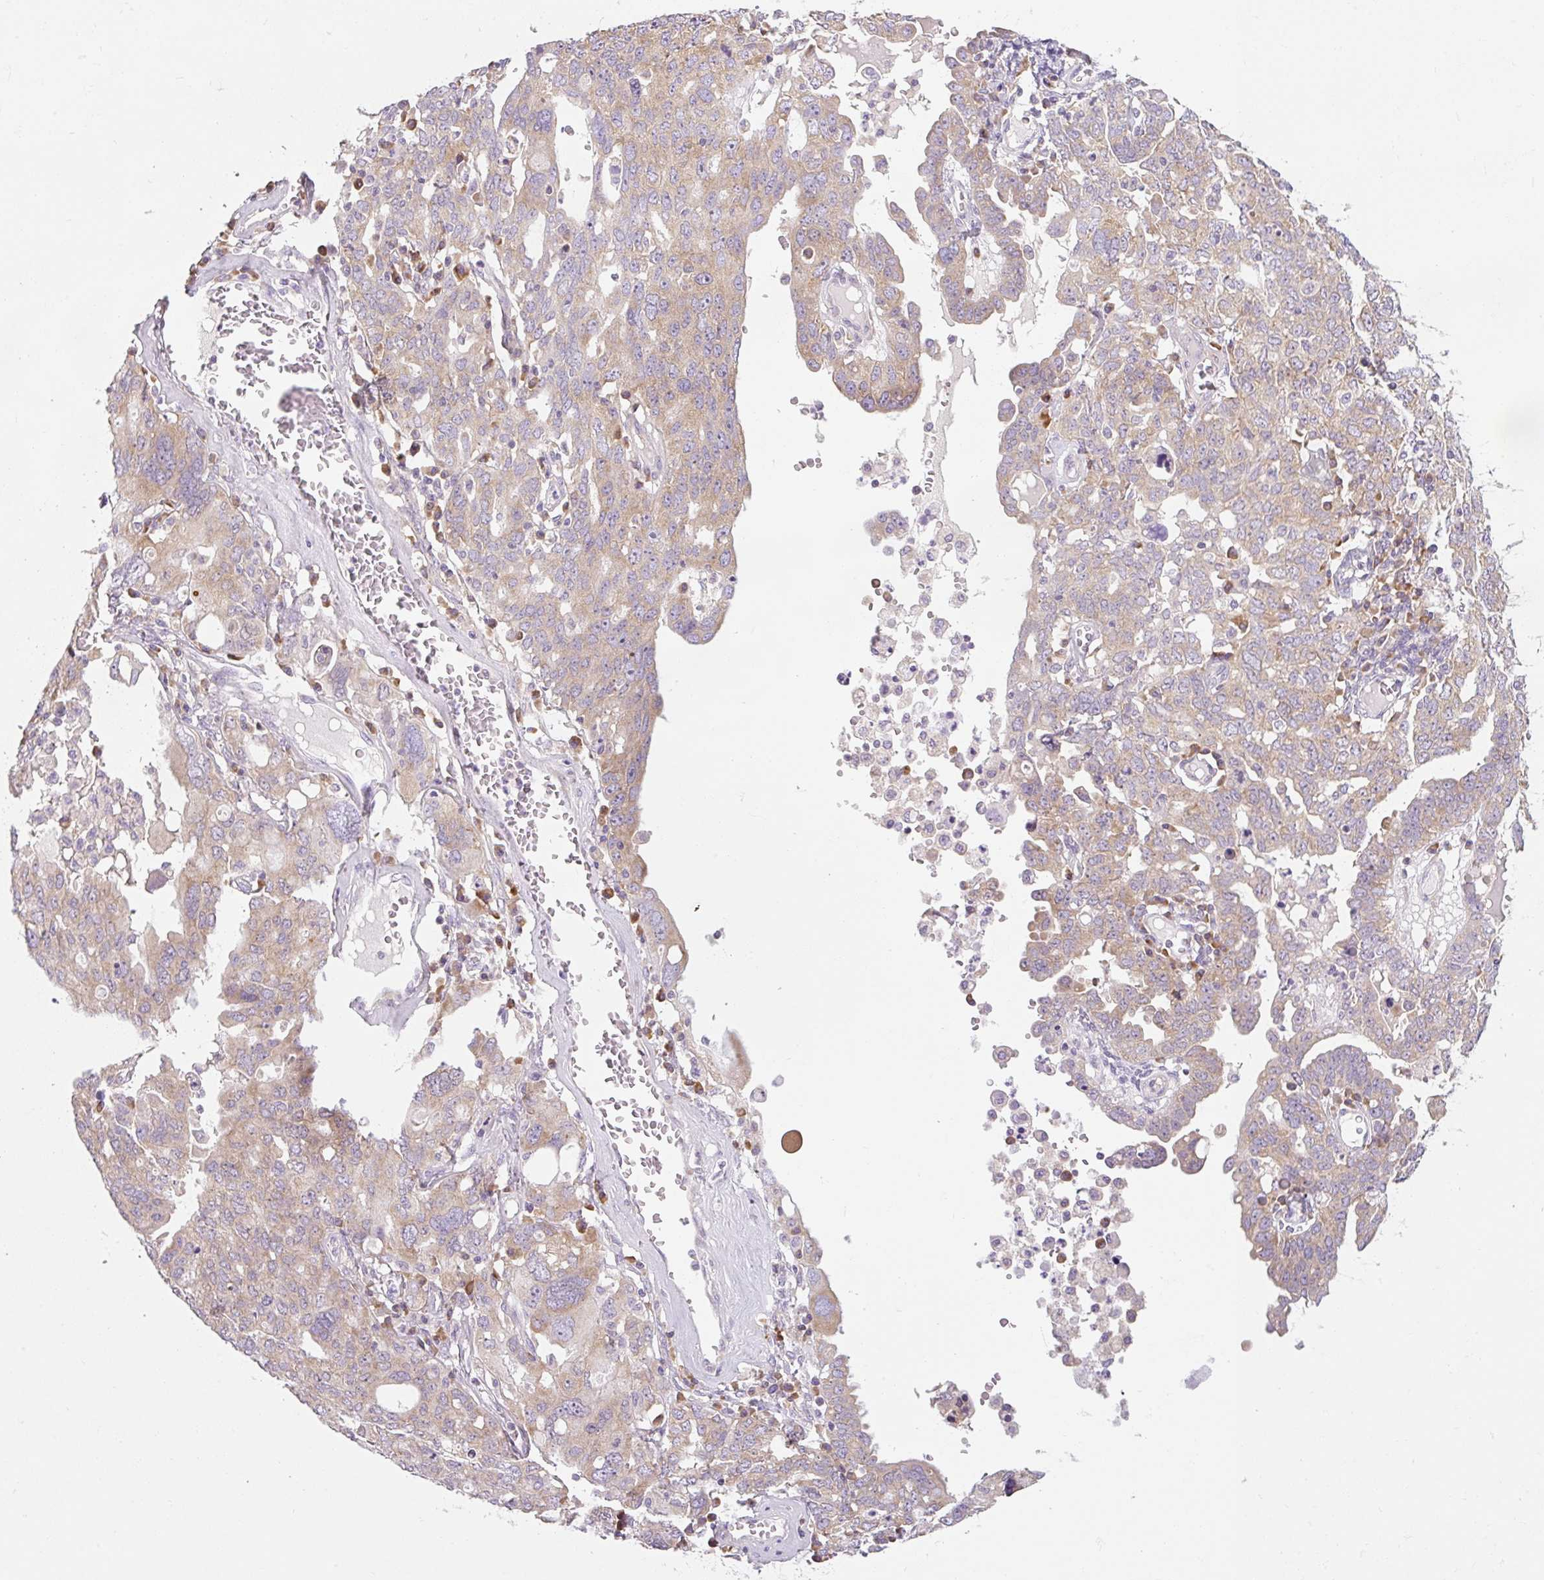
{"staining": {"intensity": "weak", "quantity": ">75%", "location": "cytoplasmic/membranous"}, "tissue": "ovarian cancer", "cell_type": "Tumor cells", "image_type": "cancer", "snomed": [{"axis": "morphology", "description": "Carcinoma, endometroid"}, {"axis": "topography", "description": "Ovary"}], "caption": "Immunohistochemical staining of human endometroid carcinoma (ovarian) reveals low levels of weak cytoplasmic/membranous protein staining in approximately >75% of tumor cells.", "gene": "RPL18A", "patient": {"sex": "female", "age": 62}}